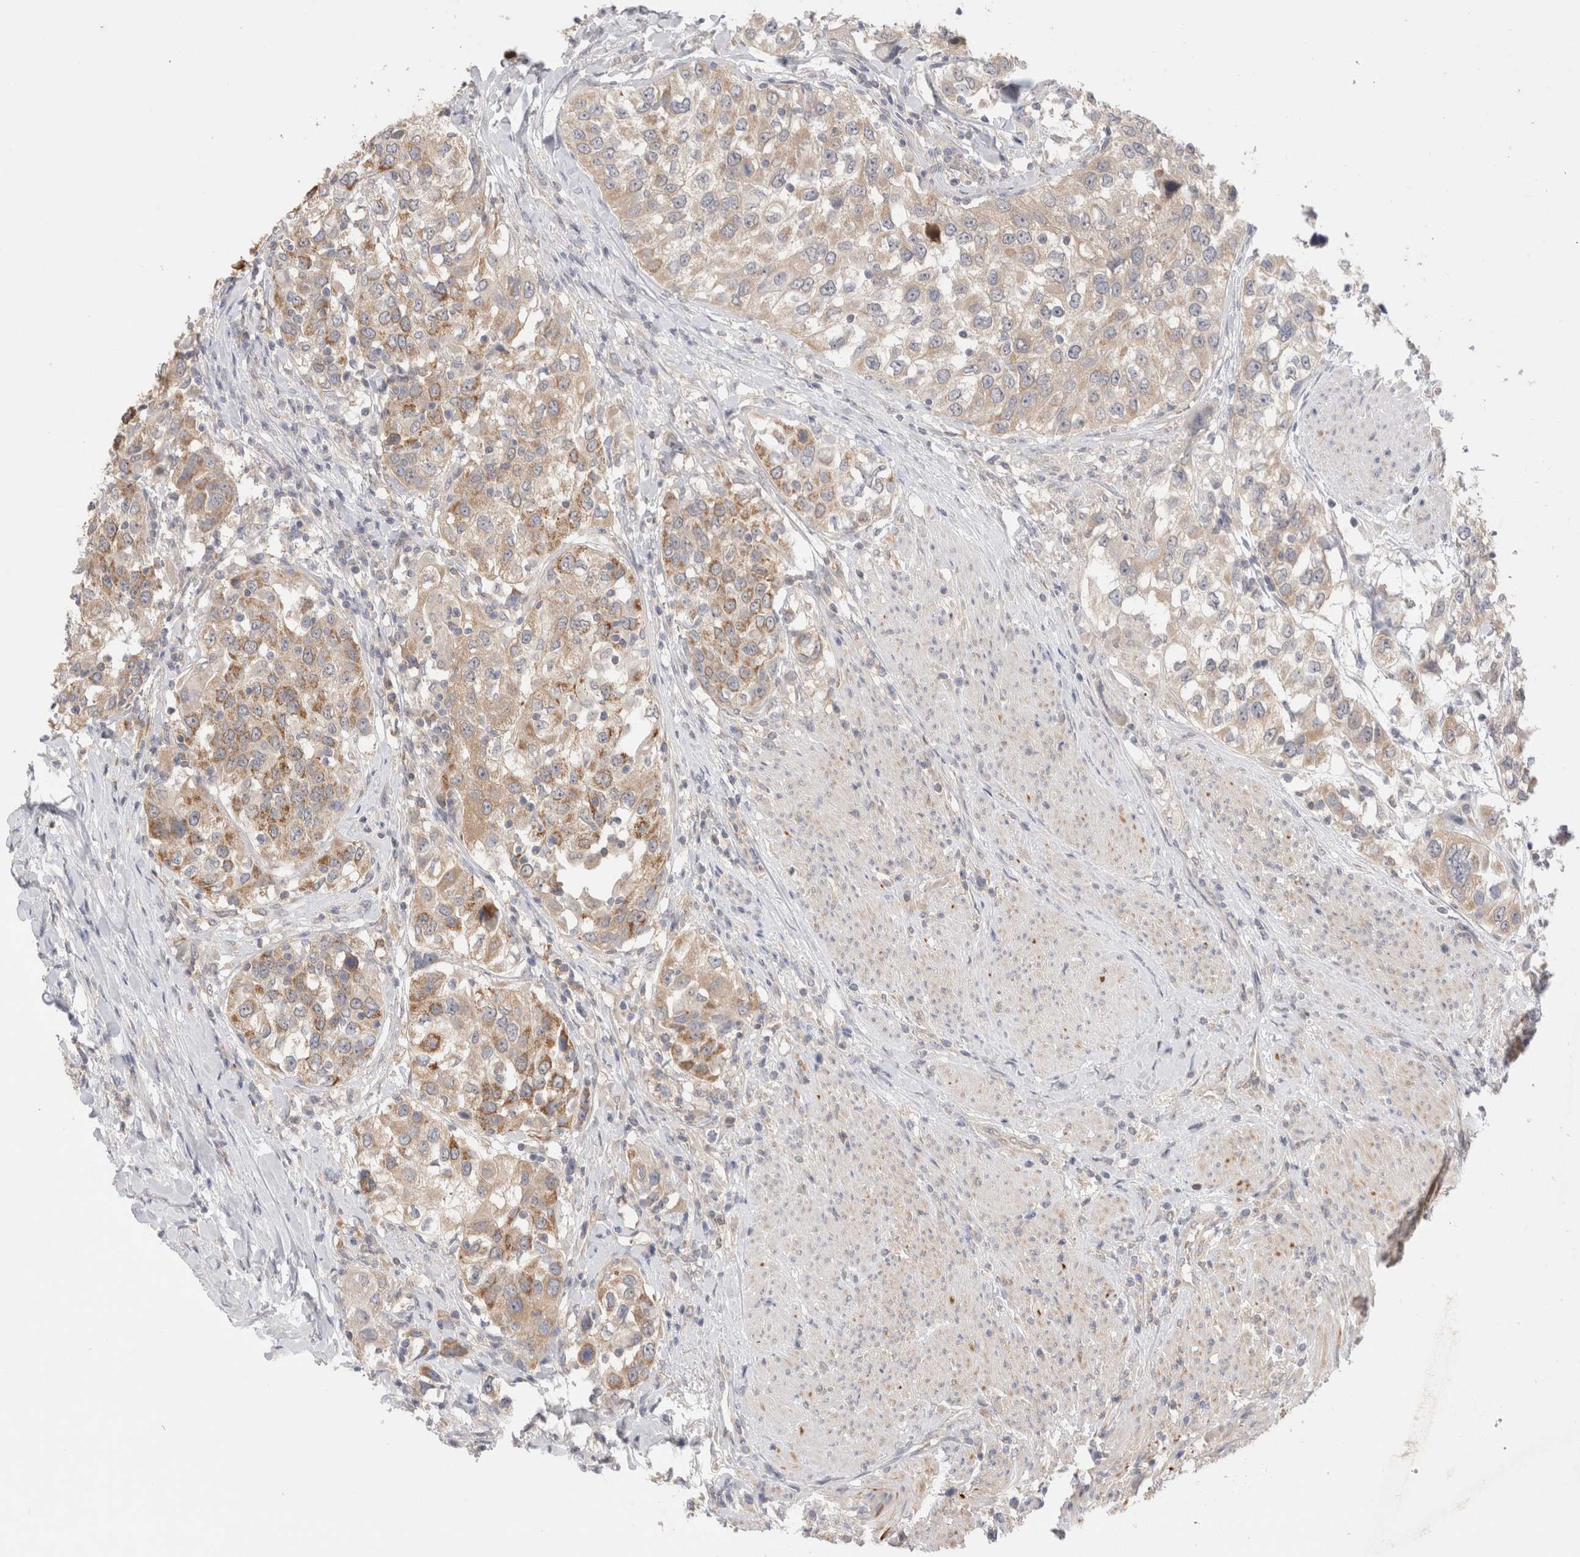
{"staining": {"intensity": "moderate", "quantity": ">75%", "location": "cytoplasmic/membranous"}, "tissue": "urothelial cancer", "cell_type": "Tumor cells", "image_type": "cancer", "snomed": [{"axis": "morphology", "description": "Urothelial carcinoma, High grade"}, {"axis": "topography", "description": "Urinary bladder"}], "caption": "This photomicrograph demonstrates immunohistochemistry (IHC) staining of urothelial cancer, with medium moderate cytoplasmic/membranous expression in approximately >75% of tumor cells.", "gene": "NDOR1", "patient": {"sex": "female", "age": 80}}